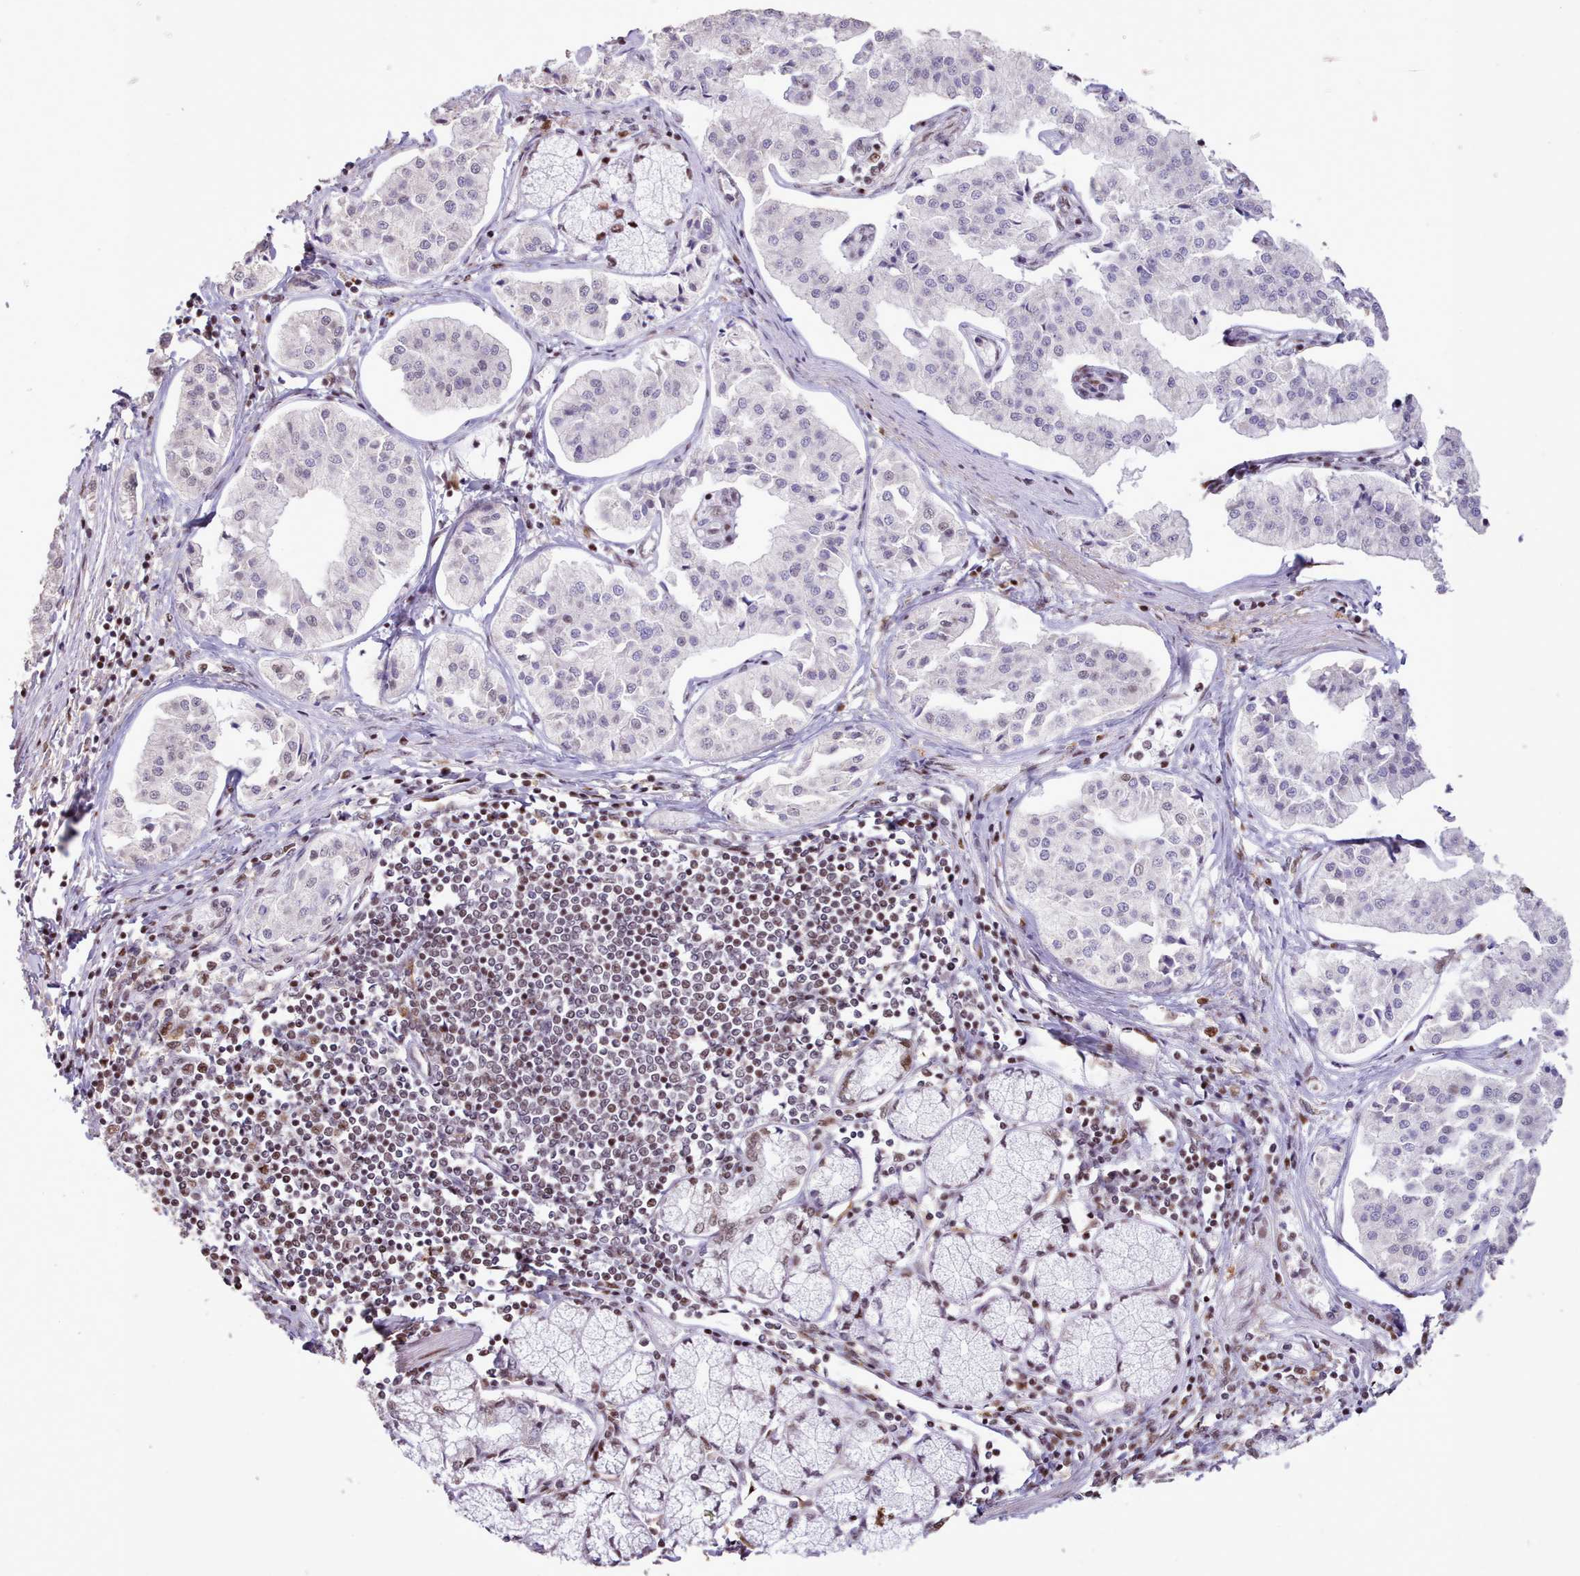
{"staining": {"intensity": "negative", "quantity": "none", "location": "none"}, "tissue": "pancreatic cancer", "cell_type": "Tumor cells", "image_type": "cancer", "snomed": [{"axis": "morphology", "description": "Adenocarcinoma, NOS"}, {"axis": "topography", "description": "Pancreas"}], "caption": "A photomicrograph of human pancreatic cancer (adenocarcinoma) is negative for staining in tumor cells. (Immunohistochemistry (ihc), brightfield microscopy, high magnification).", "gene": "TAF15", "patient": {"sex": "female", "age": 50}}